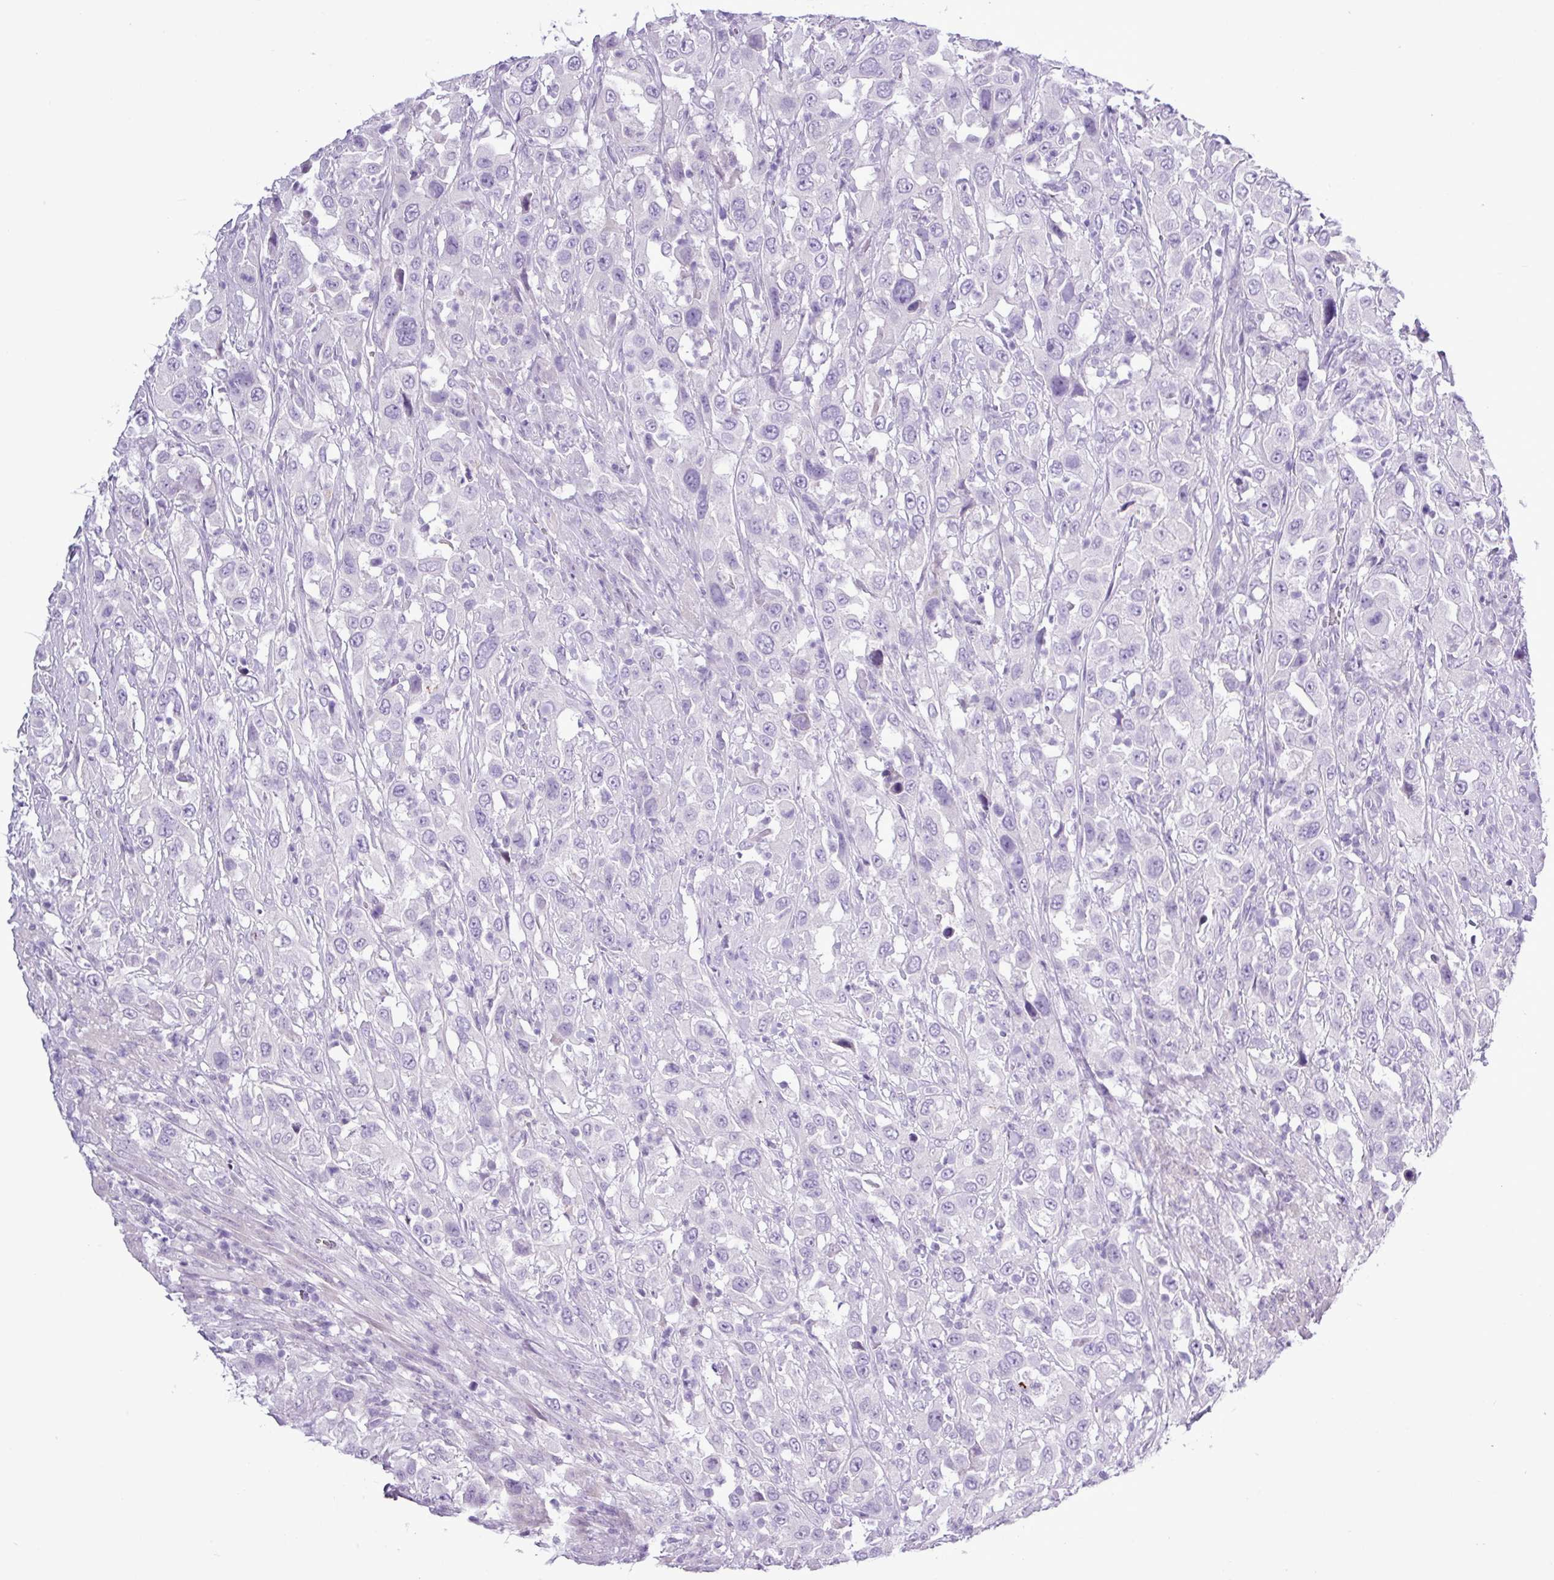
{"staining": {"intensity": "negative", "quantity": "none", "location": "none"}, "tissue": "urothelial cancer", "cell_type": "Tumor cells", "image_type": "cancer", "snomed": [{"axis": "morphology", "description": "Urothelial carcinoma, High grade"}, {"axis": "topography", "description": "Urinary bladder"}], "caption": "The micrograph reveals no significant expression in tumor cells of high-grade urothelial carcinoma.", "gene": "ALDH3A1", "patient": {"sex": "male", "age": 61}}